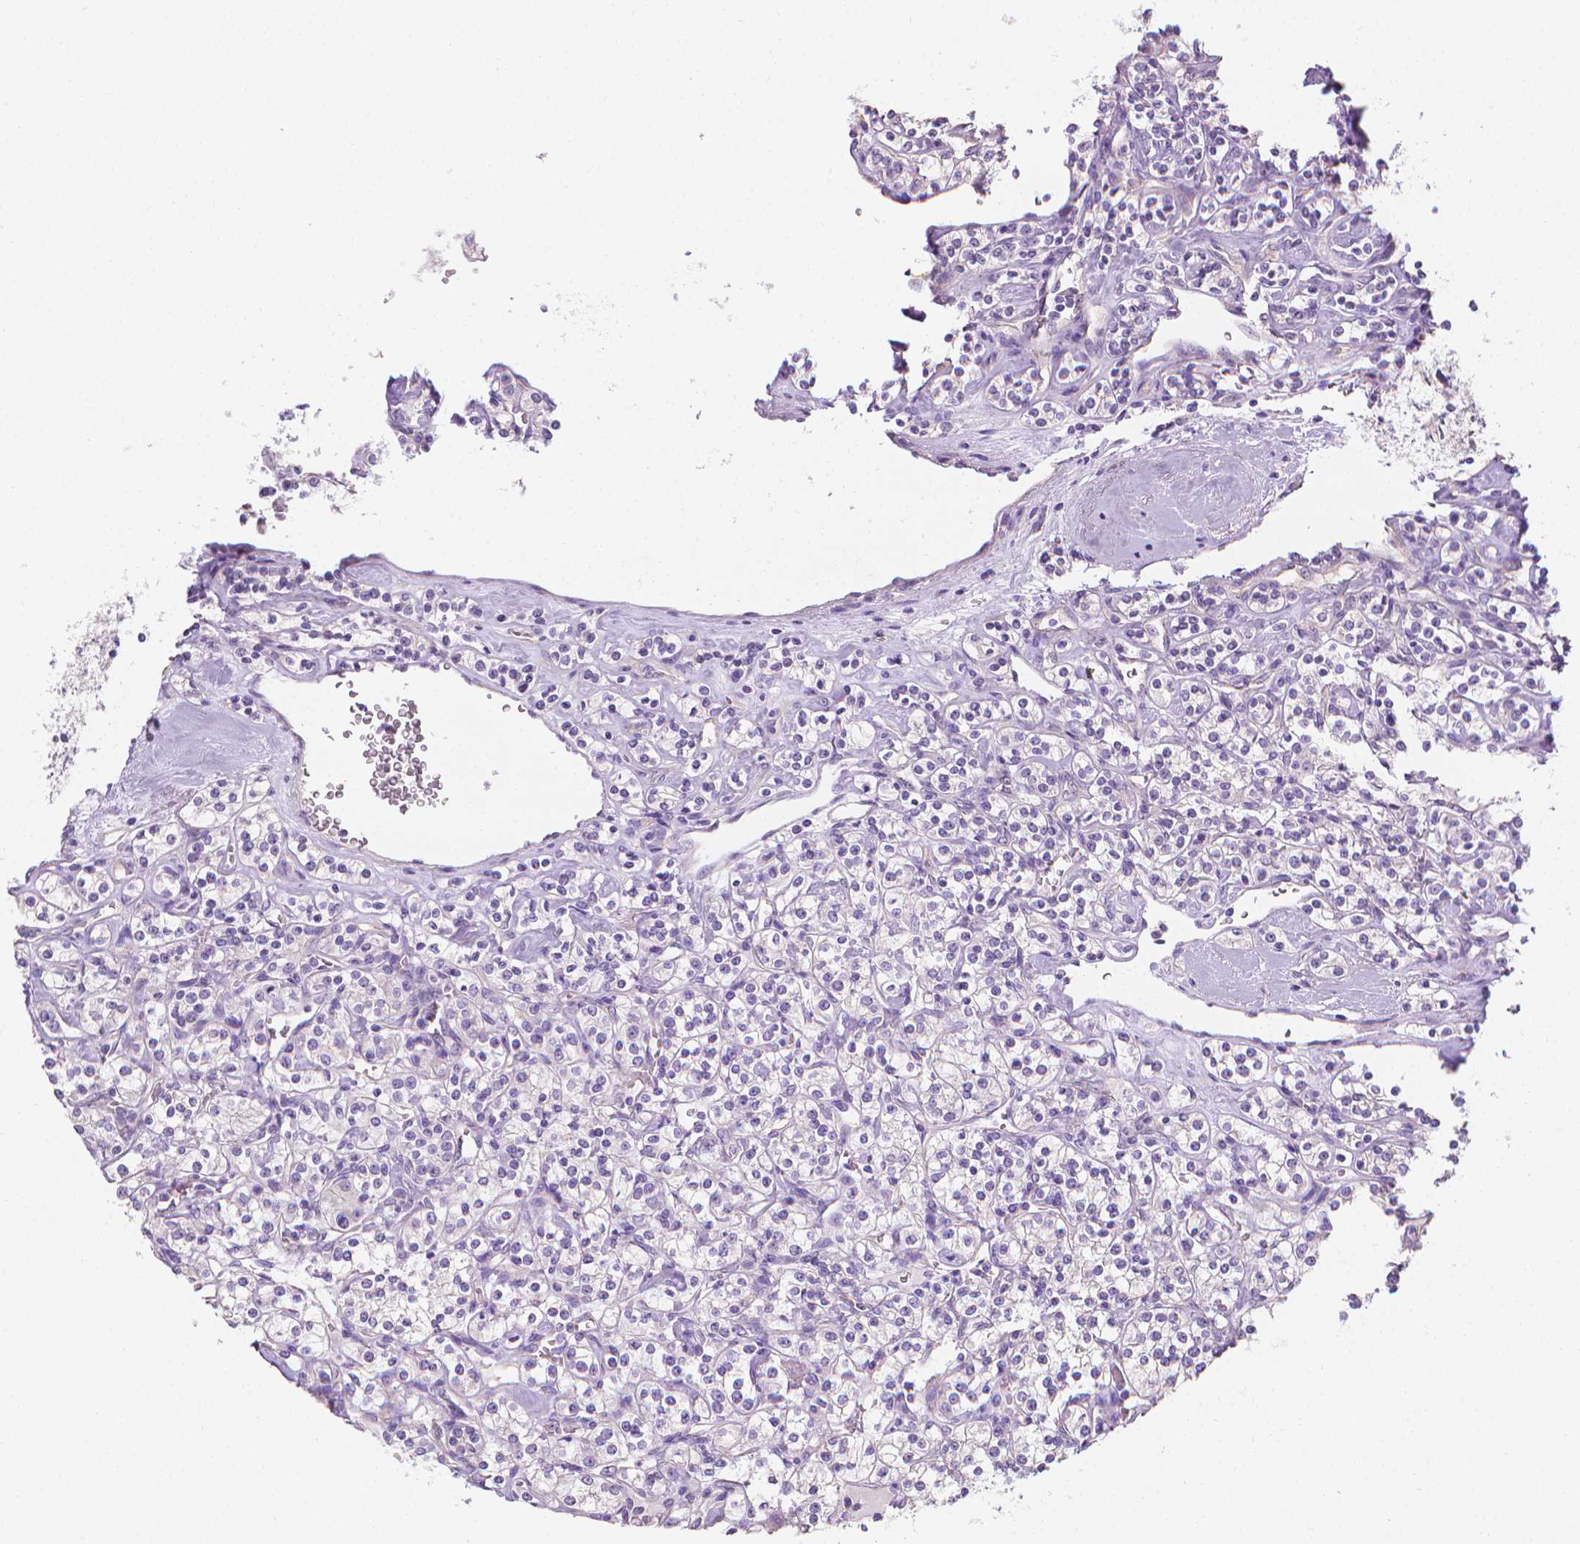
{"staining": {"intensity": "negative", "quantity": "none", "location": "none"}, "tissue": "renal cancer", "cell_type": "Tumor cells", "image_type": "cancer", "snomed": [{"axis": "morphology", "description": "Adenocarcinoma, NOS"}, {"axis": "topography", "description": "Kidney"}], "caption": "Adenocarcinoma (renal) stained for a protein using immunohistochemistry (IHC) displays no staining tumor cells.", "gene": "FASN", "patient": {"sex": "male", "age": 77}}